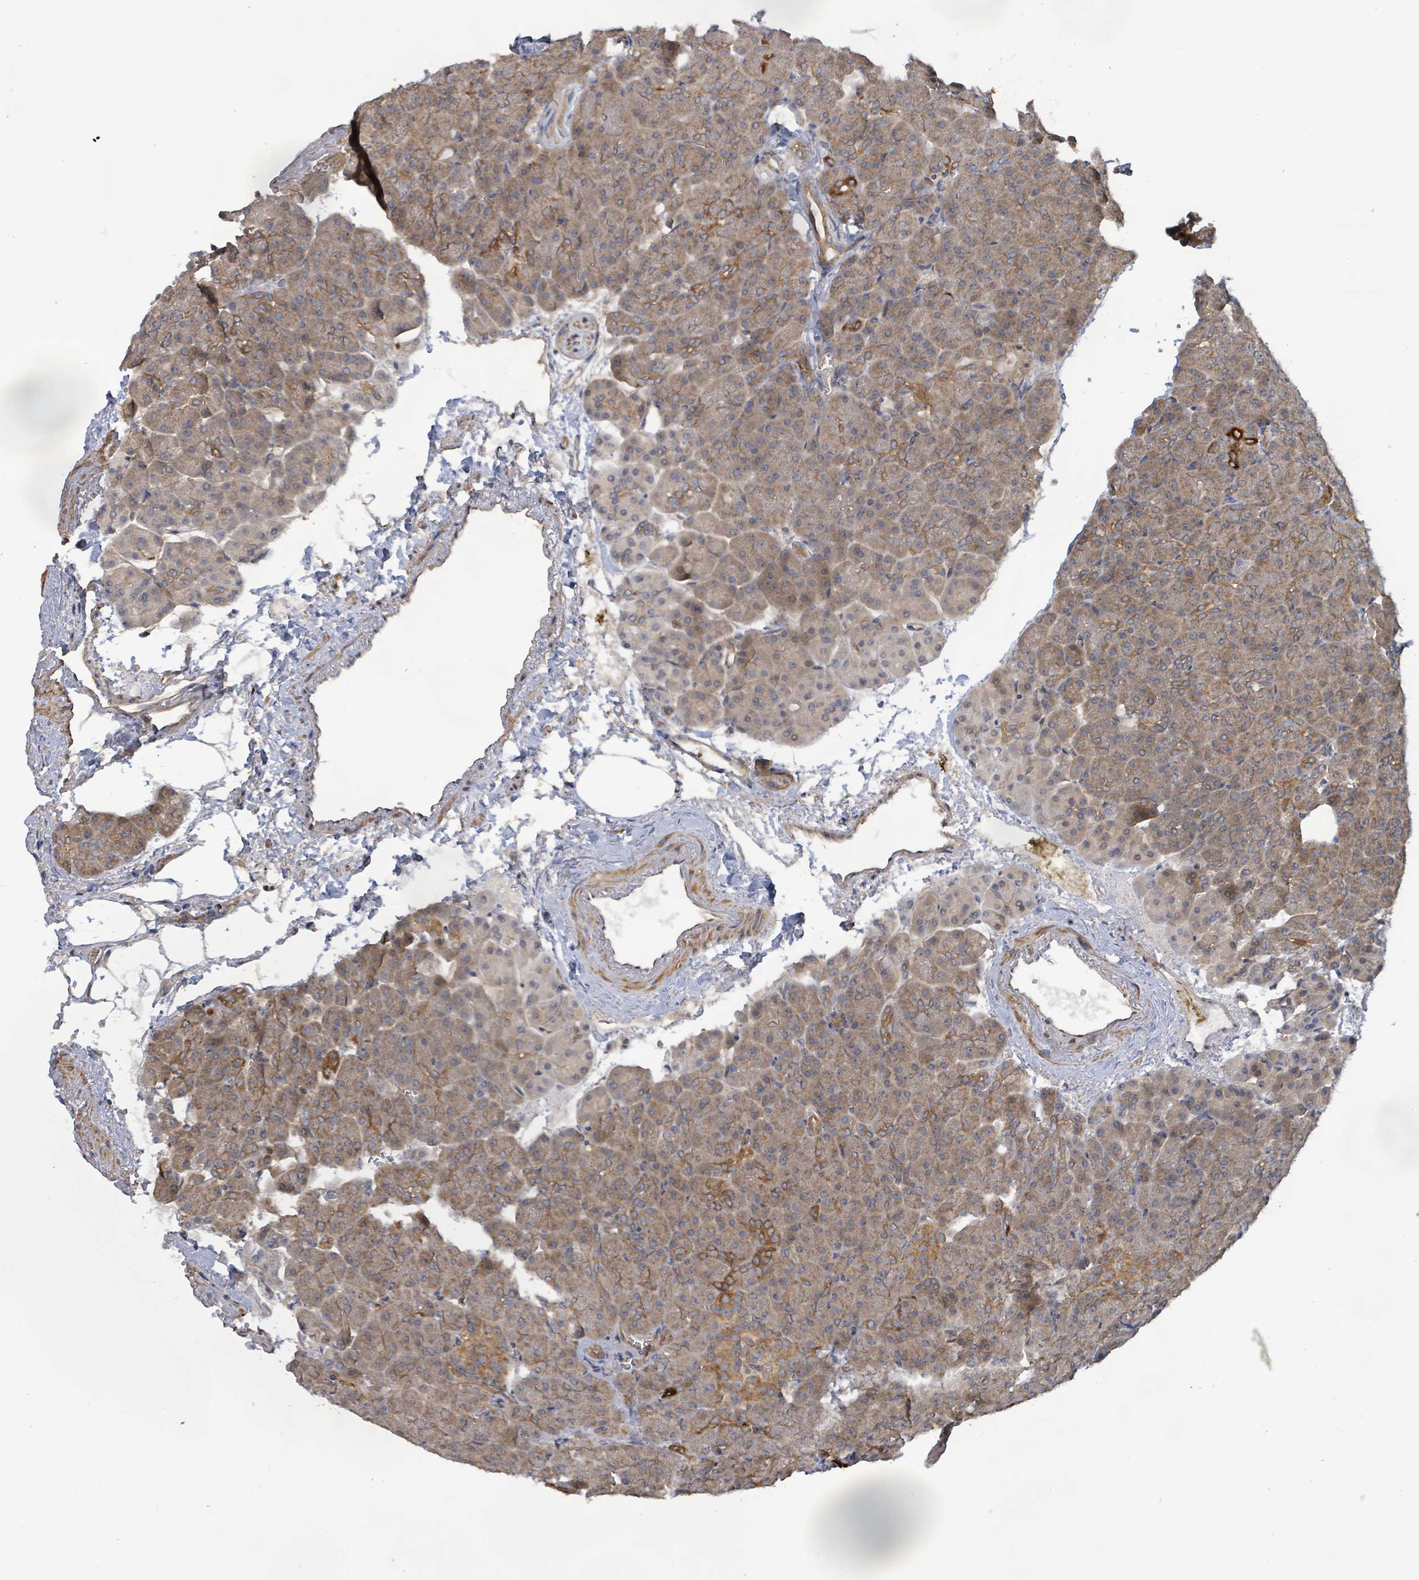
{"staining": {"intensity": "moderate", "quantity": "25%-75%", "location": "cytoplasmic/membranous"}, "tissue": "pancreas", "cell_type": "Exocrine glandular cells", "image_type": "normal", "snomed": [{"axis": "morphology", "description": "Normal tissue, NOS"}, {"axis": "topography", "description": "Pancreas"}], "caption": "This photomicrograph exhibits unremarkable pancreas stained with immunohistochemistry to label a protein in brown. The cytoplasmic/membranous of exocrine glandular cells show moderate positivity for the protein. Nuclei are counter-stained blue.", "gene": "KBTBD11", "patient": {"sex": "female", "age": 74}}